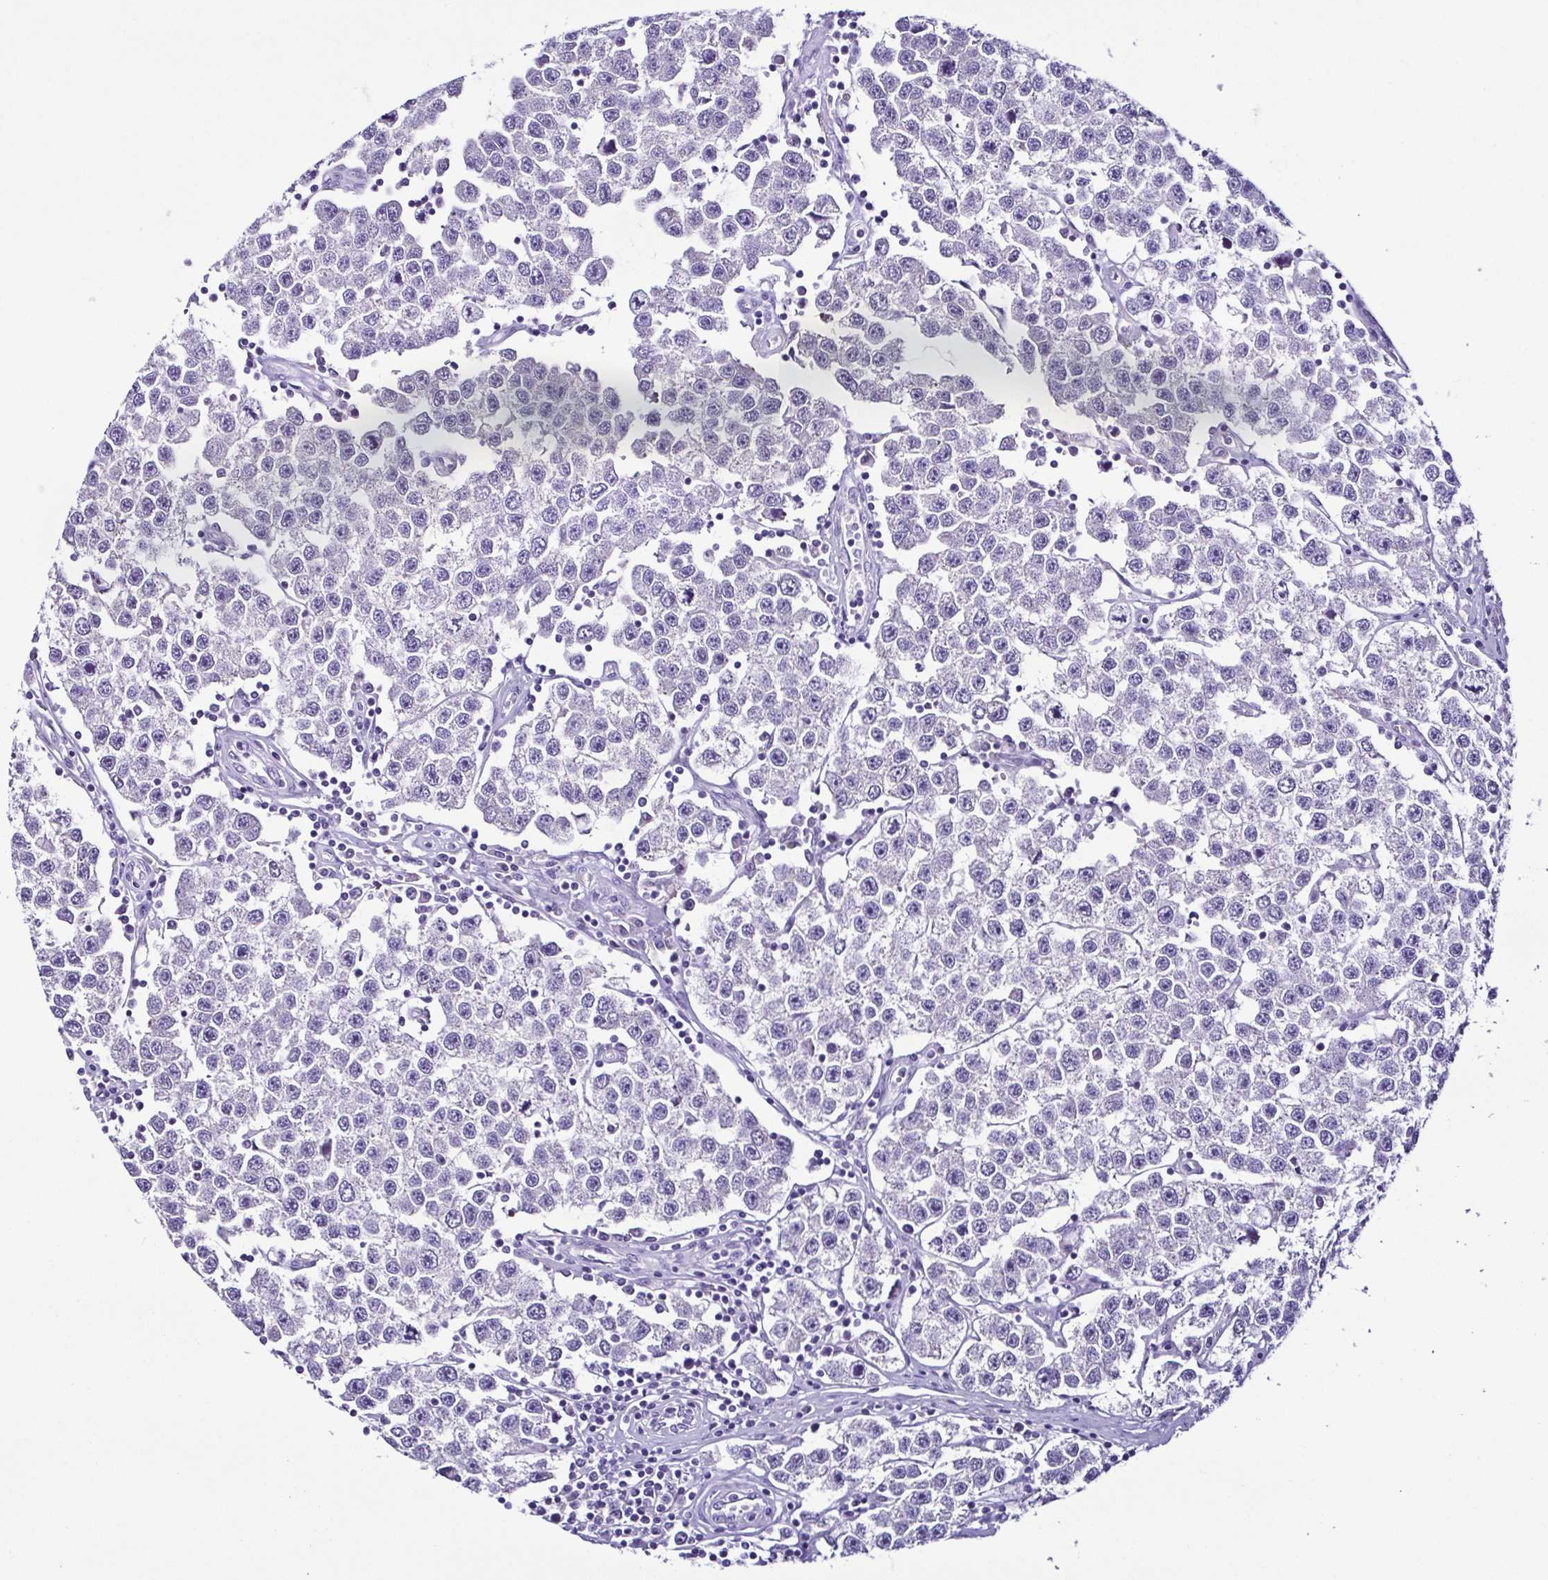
{"staining": {"intensity": "negative", "quantity": "none", "location": "none"}, "tissue": "testis cancer", "cell_type": "Tumor cells", "image_type": "cancer", "snomed": [{"axis": "morphology", "description": "Seminoma, NOS"}, {"axis": "topography", "description": "Testis"}], "caption": "Testis cancer (seminoma) was stained to show a protein in brown. There is no significant expression in tumor cells. The staining was performed using DAB to visualize the protein expression in brown, while the nuclei were stained in blue with hematoxylin (Magnification: 20x).", "gene": "SRL", "patient": {"sex": "male", "age": 34}}